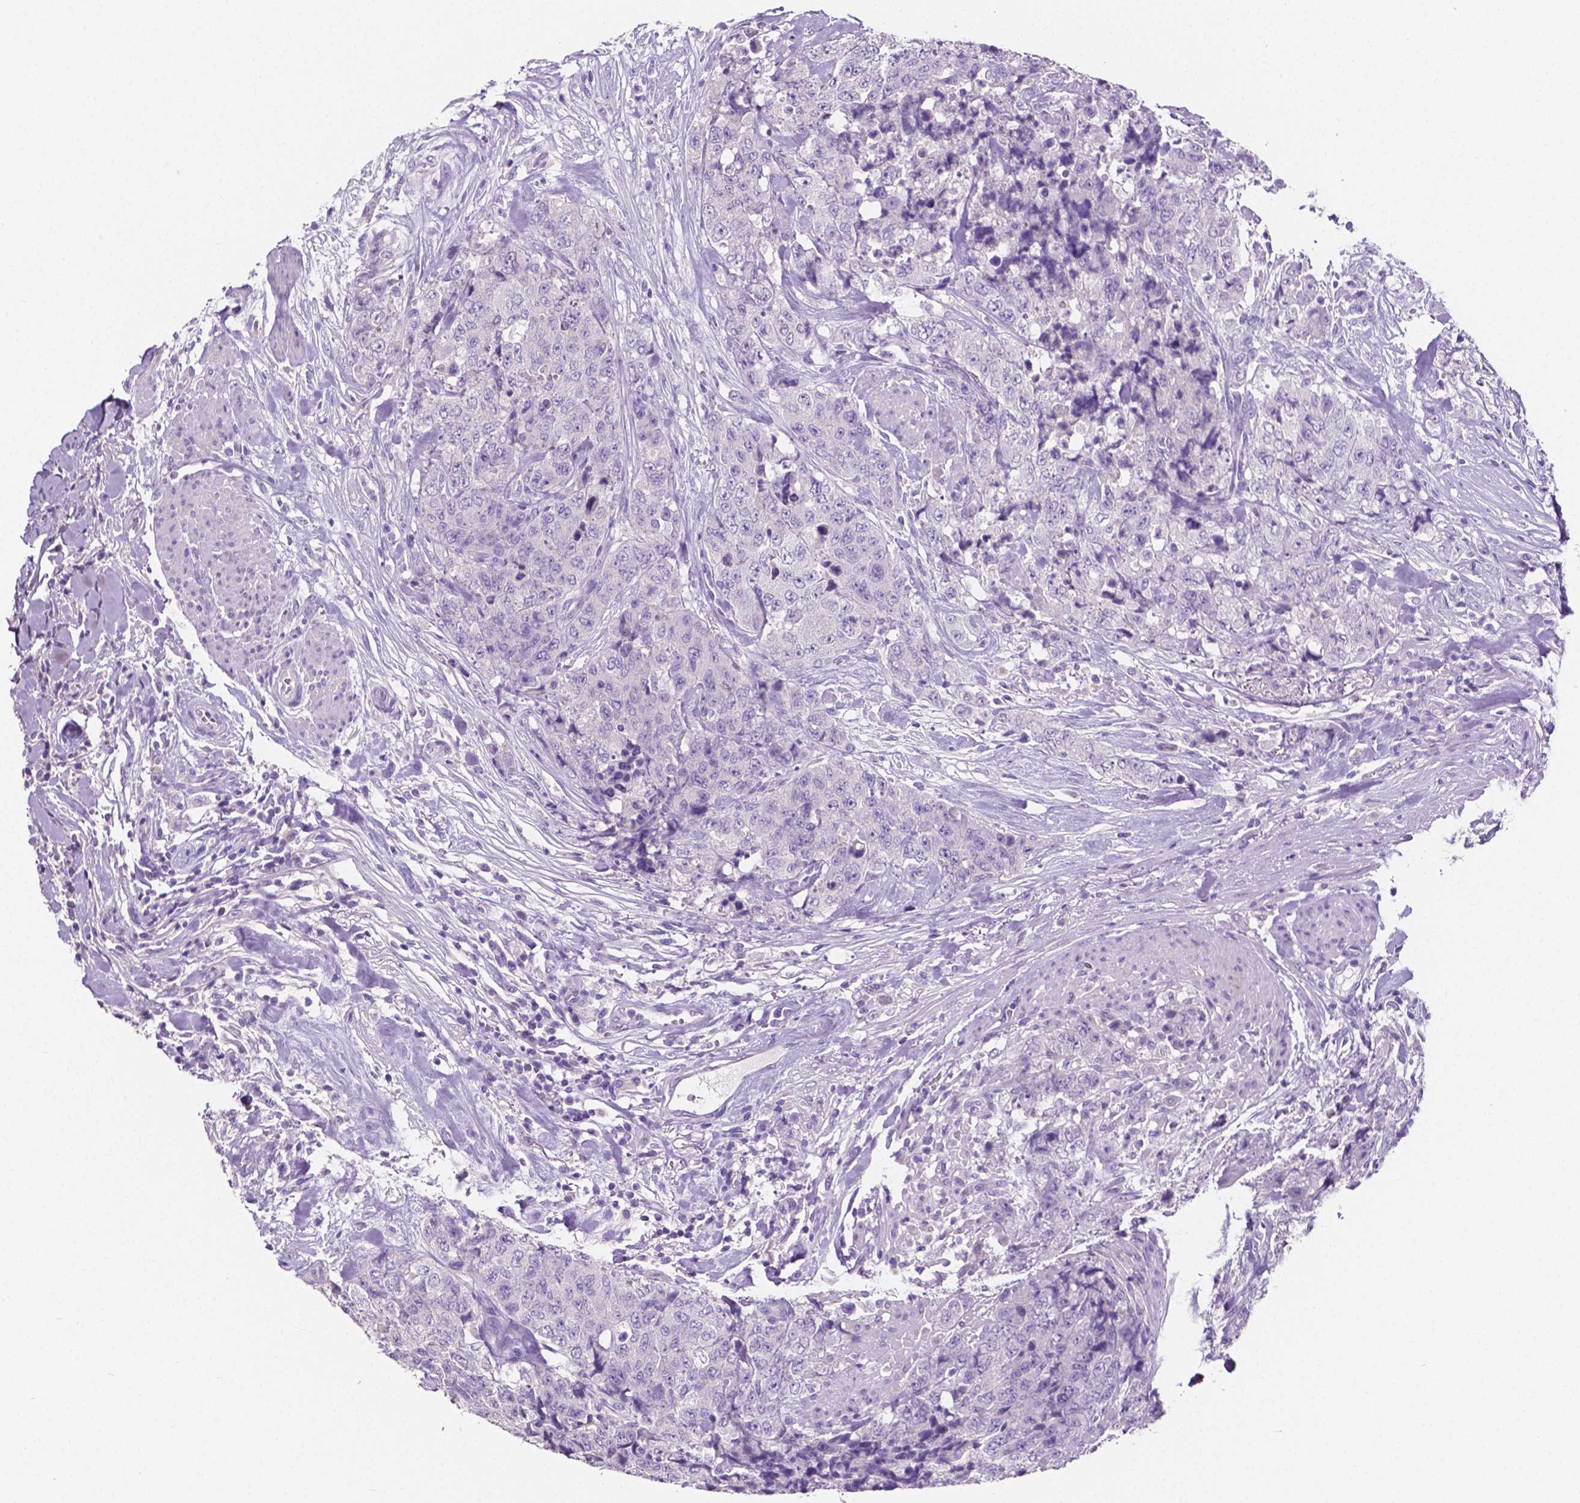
{"staining": {"intensity": "negative", "quantity": "none", "location": "none"}, "tissue": "urothelial cancer", "cell_type": "Tumor cells", "image_type": "cancer", "snomed": [{"axis": "morphology", "description": "Urothelial carcinoma, High grade"}, {"axis": "topography", "description": "Urinary bladder"}], "caption": "This is an immunohistochemistry (IHC) histopathology image of urothelial cancer. There is no positivity in tumor cells.", "gene": "SLC22A2", "patient": {"sex": "female", "age": 78}}